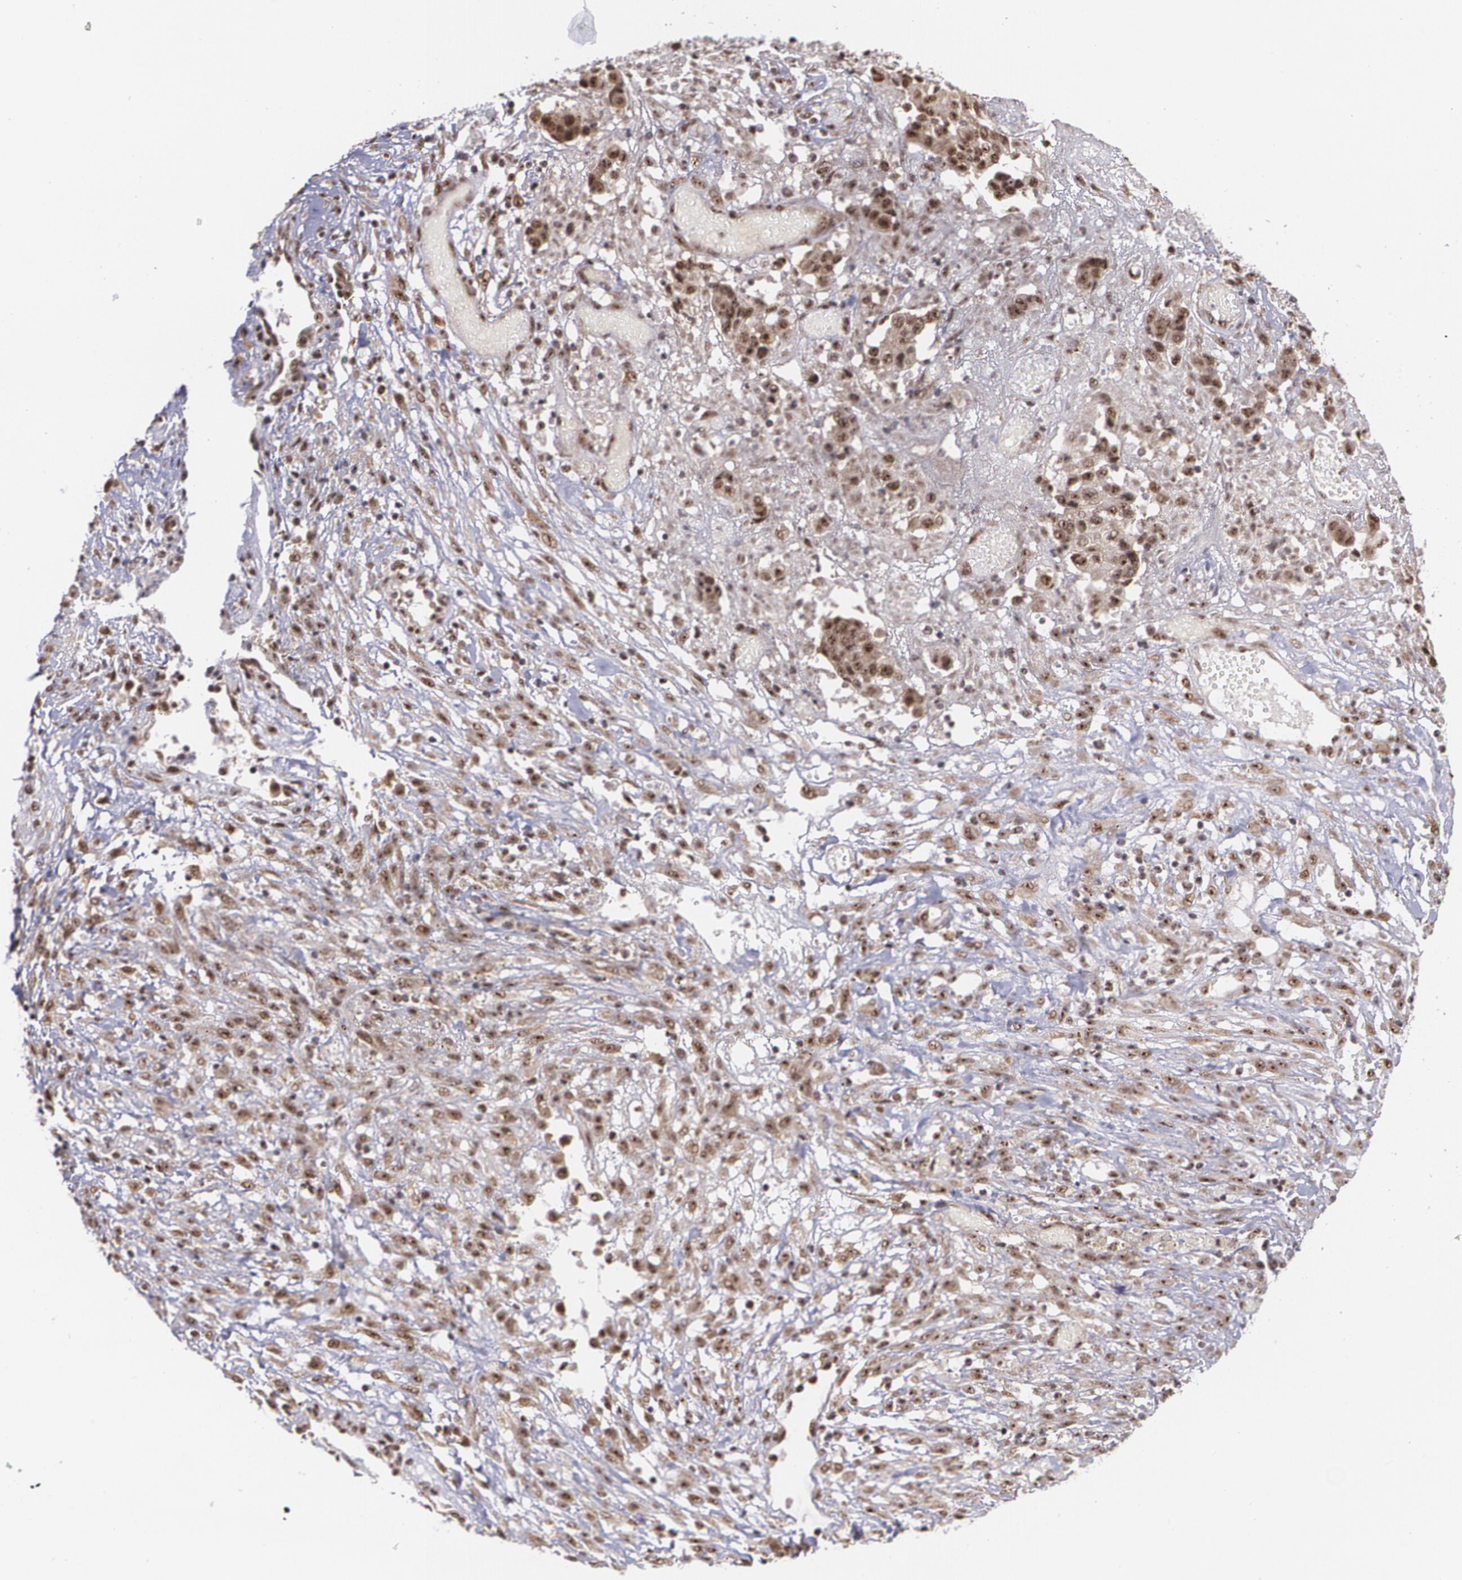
{"staining": {"intensity": "strong", "quantity": ">75%", "location": "cytoplasmic/membranous,nuclear"}, "tissue": "ovarian cancer", "cell_type": "Tumor cells", "image_type": "cancer", "snomed": [{"axis": "morphology", "description": "Carcinoma, endometroid"}, {"axis": "topography", "description": "Ovary"}], "caption": "Ovarian cancer (endometroid carcinoma) stained for a protein shows strong cytoplasmic/membranous and nuclear positivity in tumor cells. (DAB (3,3'-diaminobenzidine) IHC, brown staining for protein, blue staining for nuclei).", "gene": "C6orf15", "patient": {"sex": "female", "age": 42}}